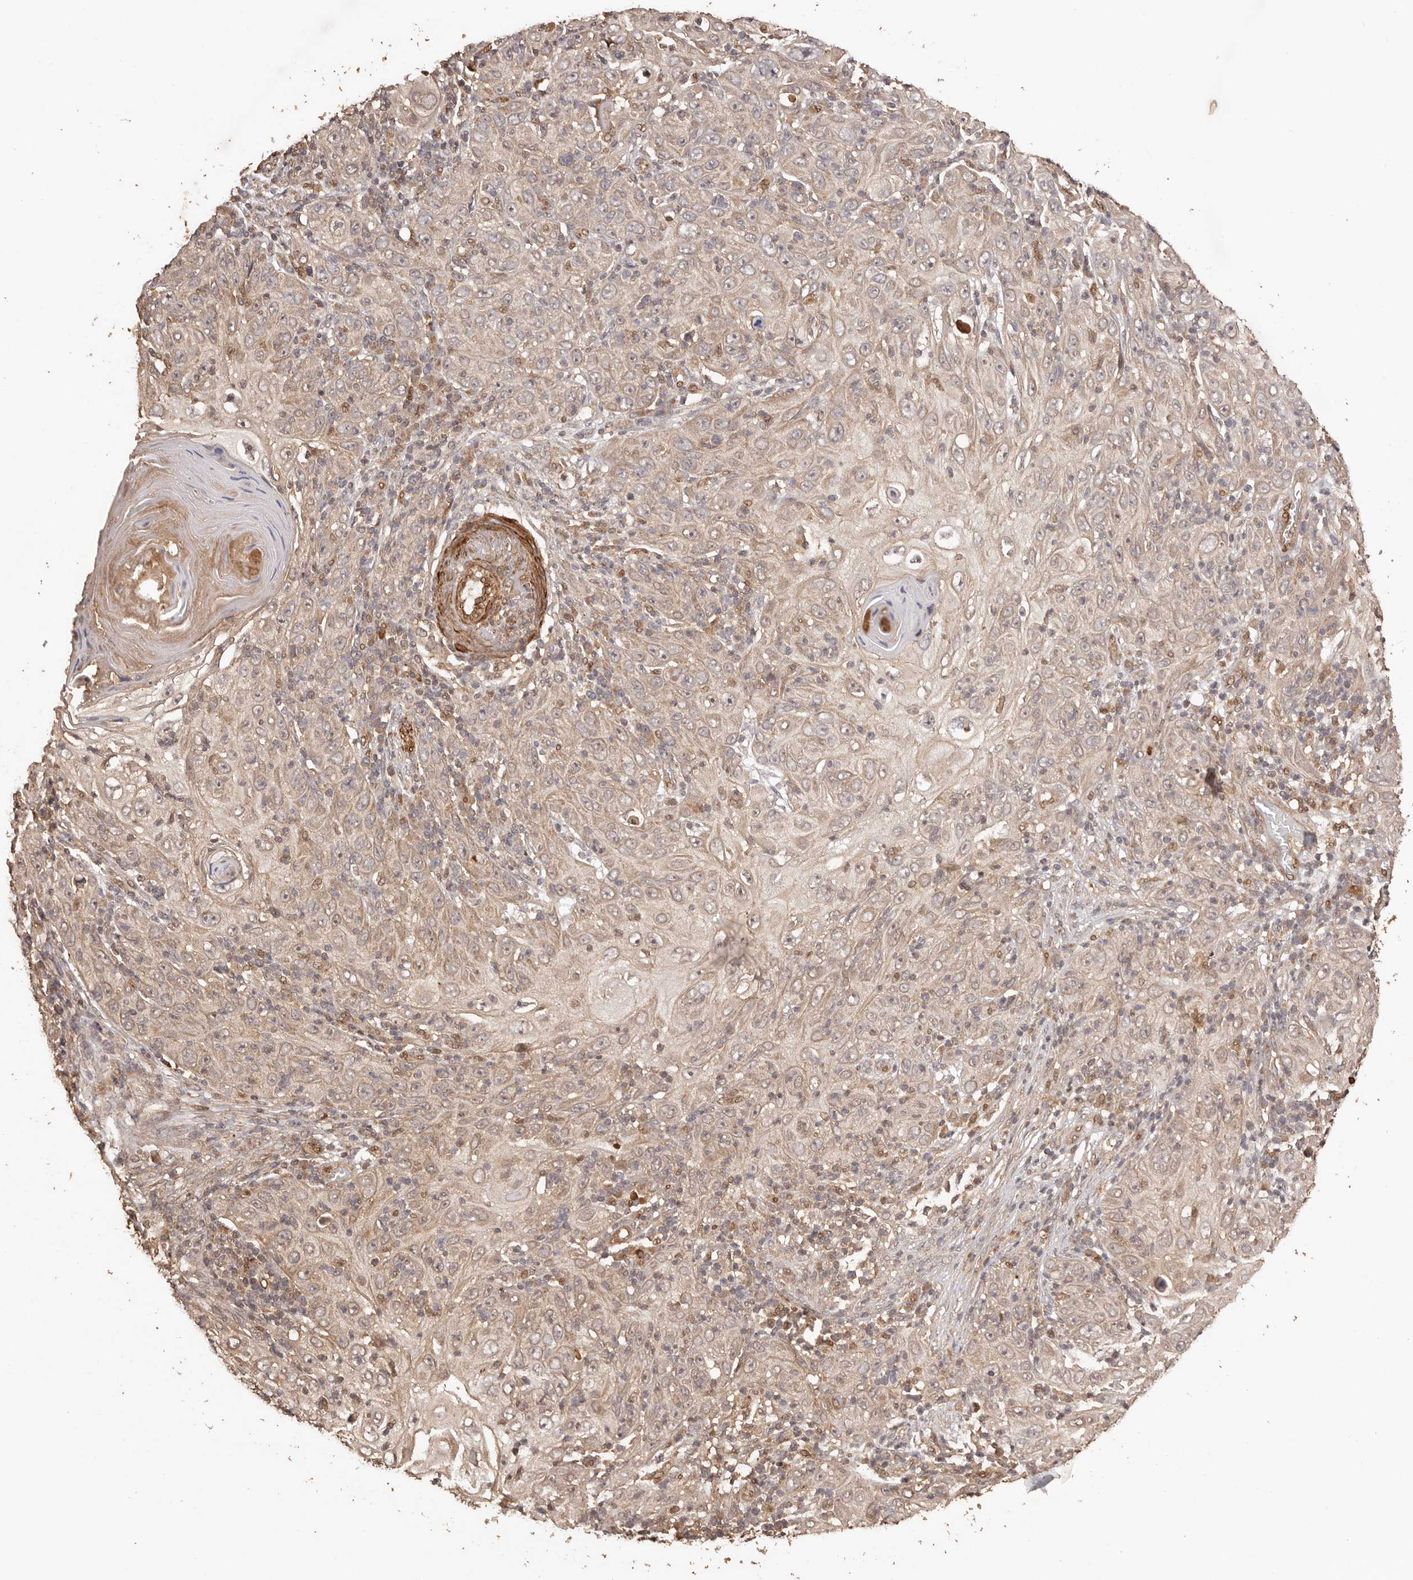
{"staining": {"intensity": "weak", "quantity": ">75%", "location": "cytoplasmic/membranous"}, "tissue": "skin cancer", "cell_type": "Tumor cells", "image_type": "cancer", "snomed": [{"axis": "morphology", "description": "Squamous cell carcinoma, NOS"}, {"axis": "topography", "description": "Skin"}], "caption": "Immunohistochemical staining of human skin squamous cell carcinoma displays low levels of weak cytoplasmic/membranous positivity in approximately >75% of tumor cells.", "gene": "UBR2", "patient": {"sex": "female", "age": 88}}